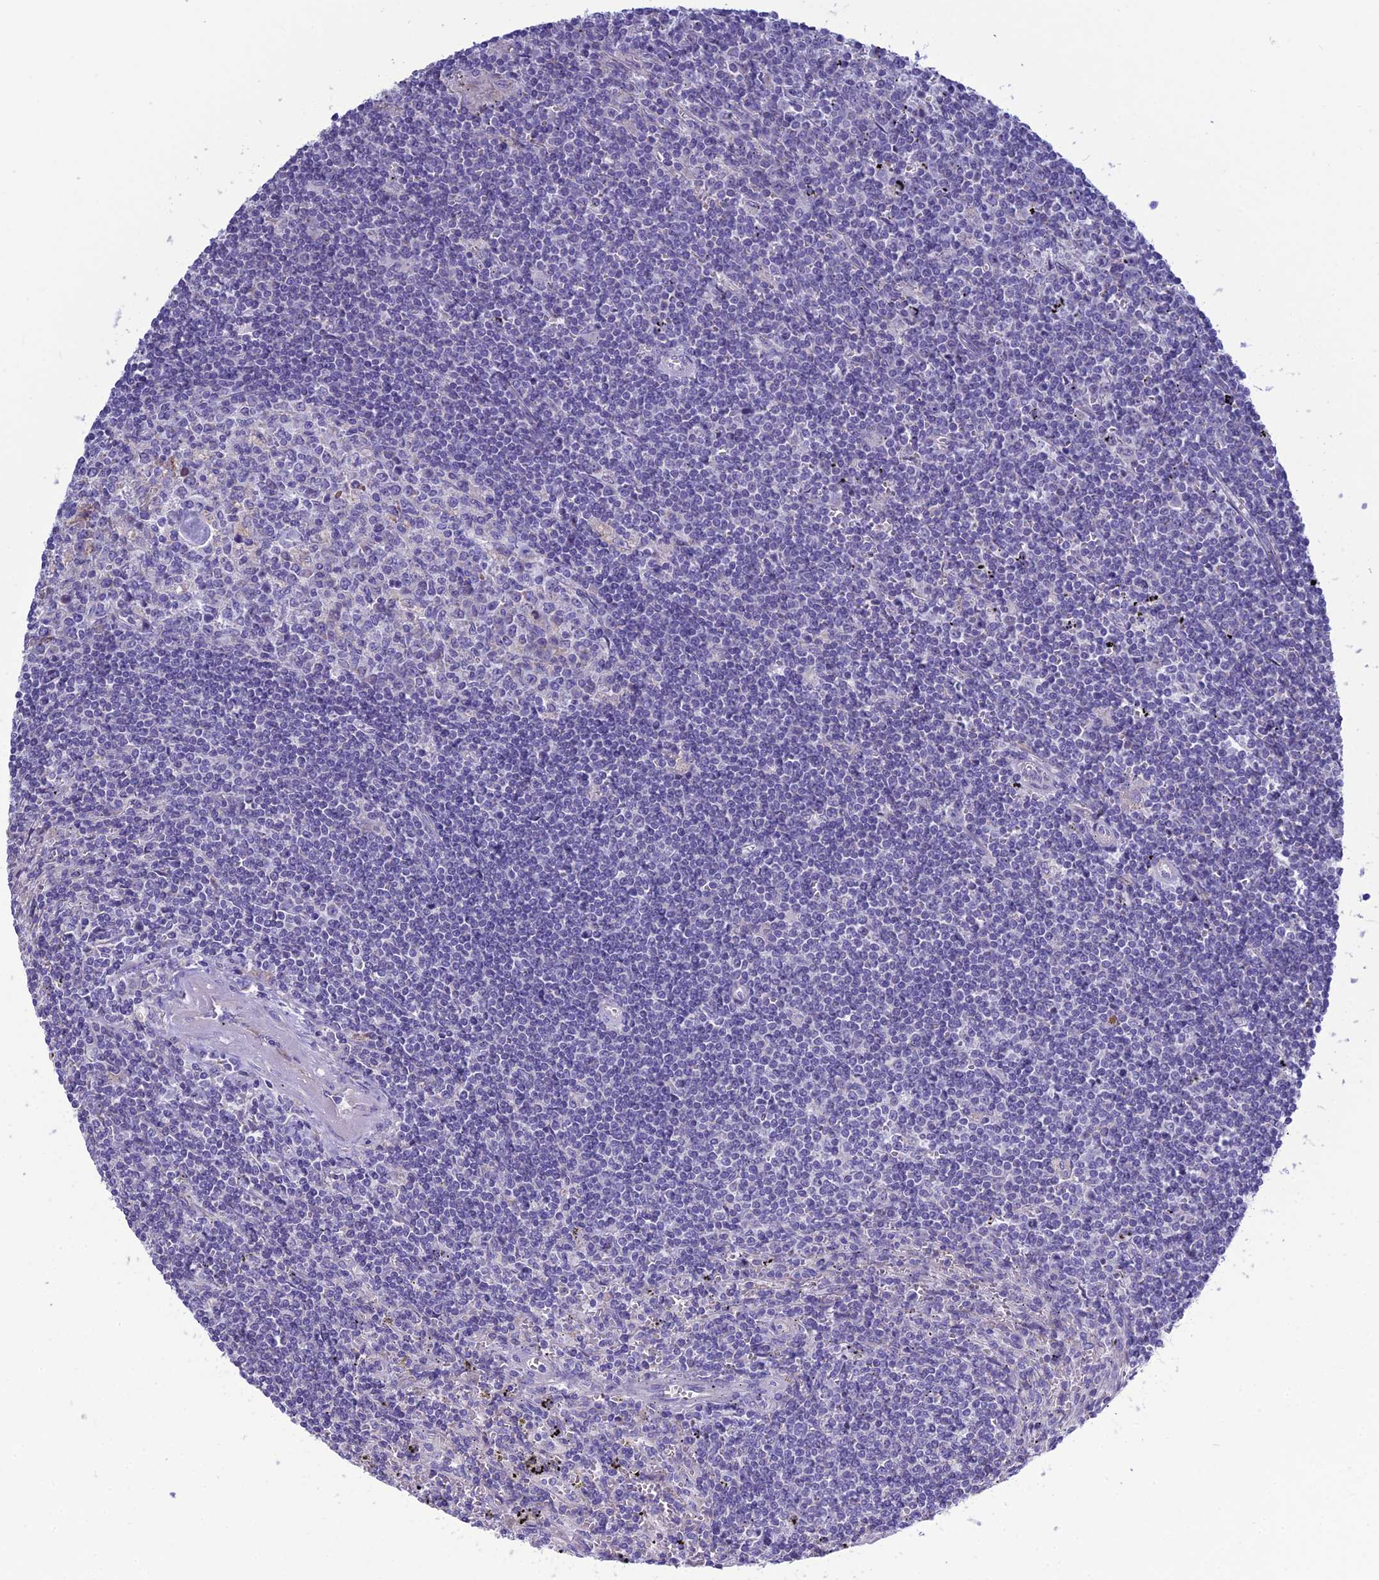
{"staining": {"intensity": "negative", "quantity": "none", "location": "none"}, "tissue": "lymphoma", "cell_type": "Tumor cells", "image_type": "cancer", "snomed": [{"axis": "morphology", "description": "Malignant lymphoma, non-Hodgkin's type, Low grade"}, {"axis": "topography", "description": "Spleen"}], "caption": "There is no significant positivity in tumor cells of lymphoma.", "gene": "BHMT2", "patient": {"sex": "male", "age": 76}}